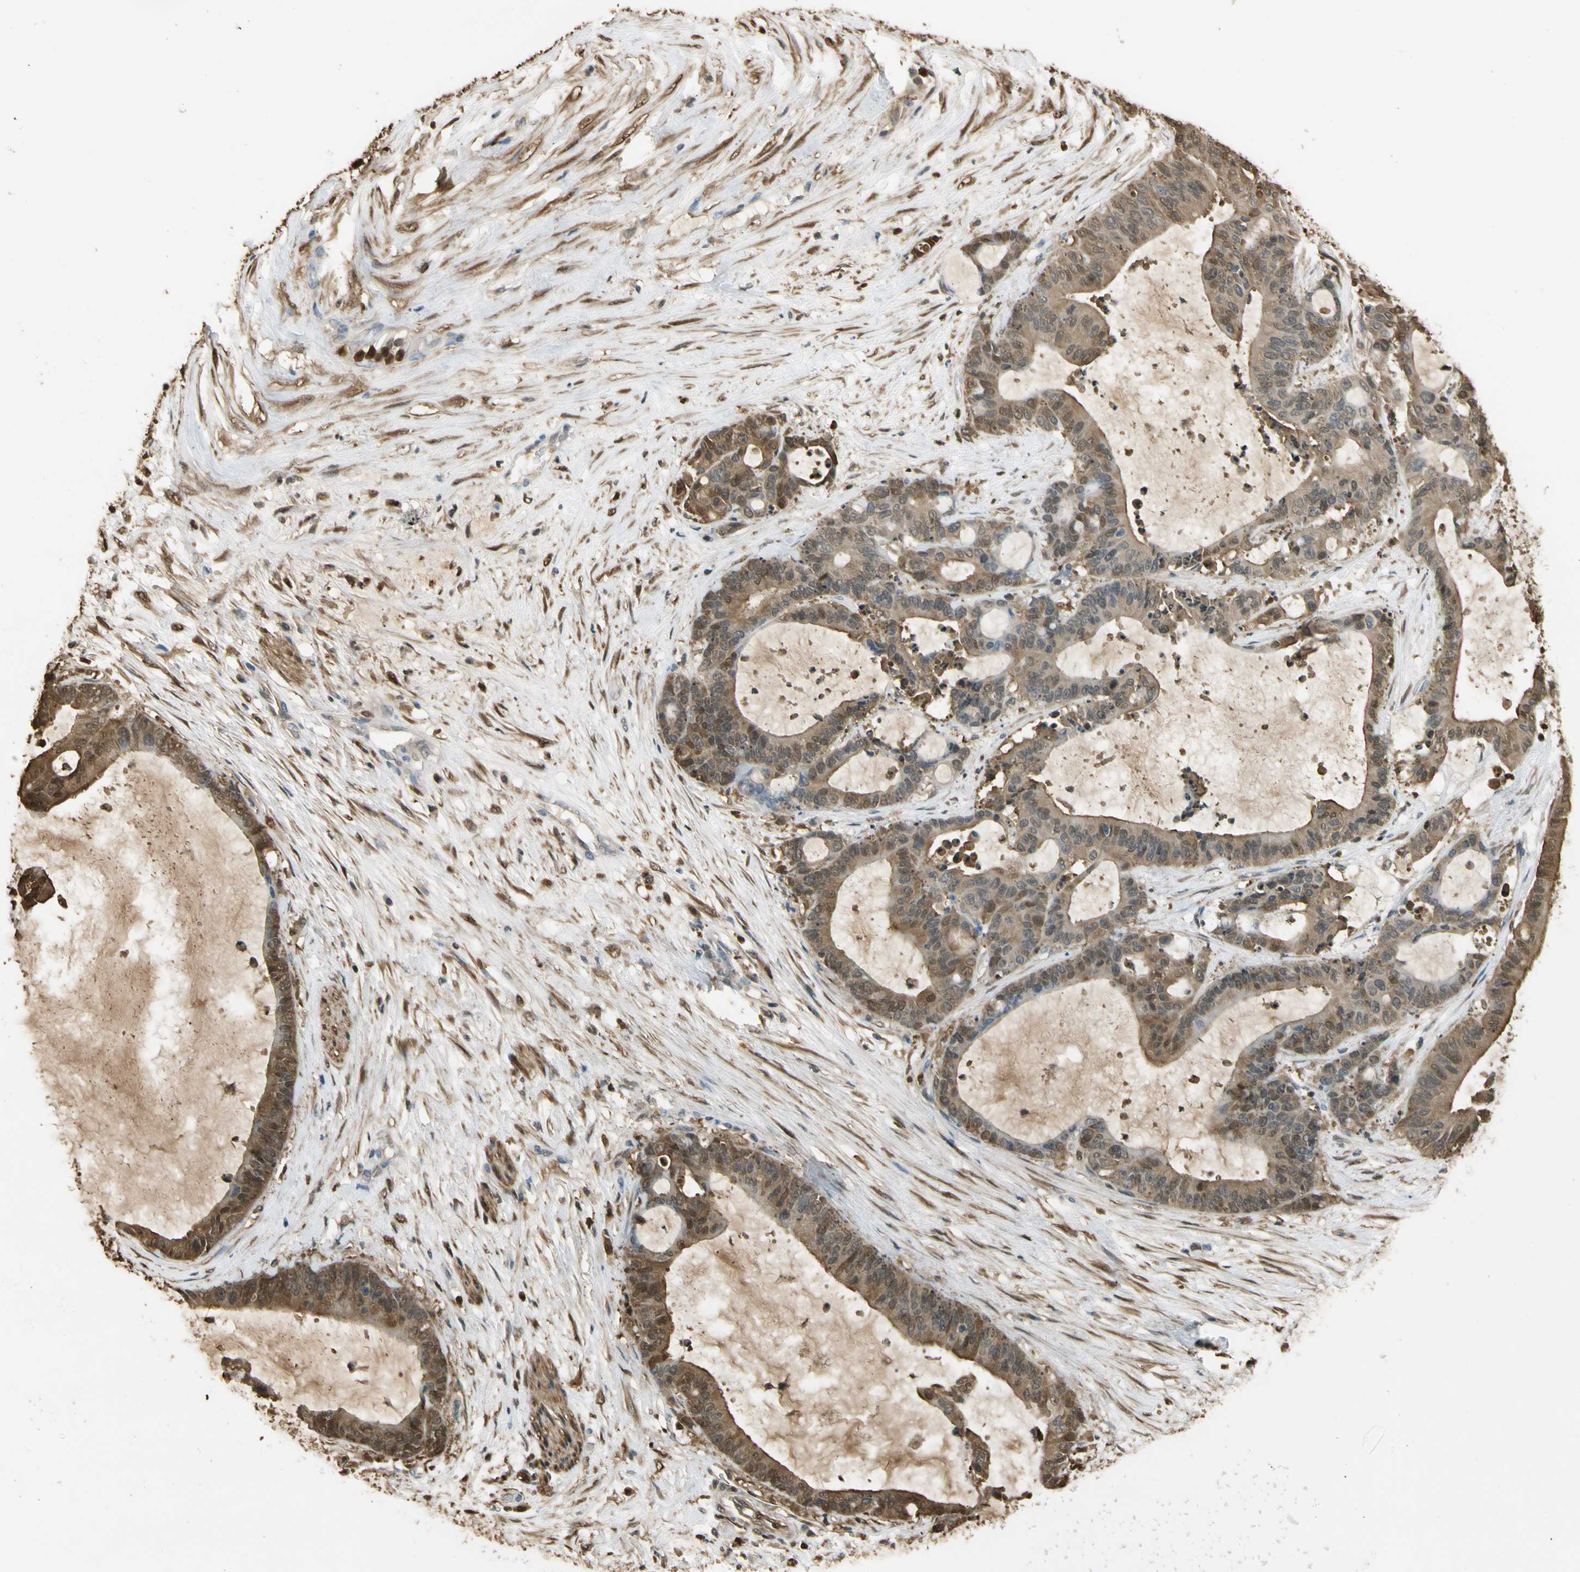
{"staining": {"intensity": "moderate", "quantity": ">75%", "location": "cytoplasmic/membranous,nuclear"}, "tissue": "liver cancer", "cell_type": "Tumor cells", "image_type": "cancer", "snomed": [{"axis": "morphology", "description": "Cholangiocarcinoma"}, {"axis": "topography", "description": "Liver"}], "caption": "Immunohistochemistry (IHC) staining of cholangiocarcinoma (liver), which shows medium levels of moderate cytoplasmic/membranous and nuclear staining in about >75% of tumor cells indicating moderate cytoplasmic/membranous and nuclear protein staining. The staining was performed using DAB (brown) for protein detection and nuclei were counterstained in hematoxylin (blue).", "gene": "S100A6", "patient": {"sex": "female", "age": 73}}